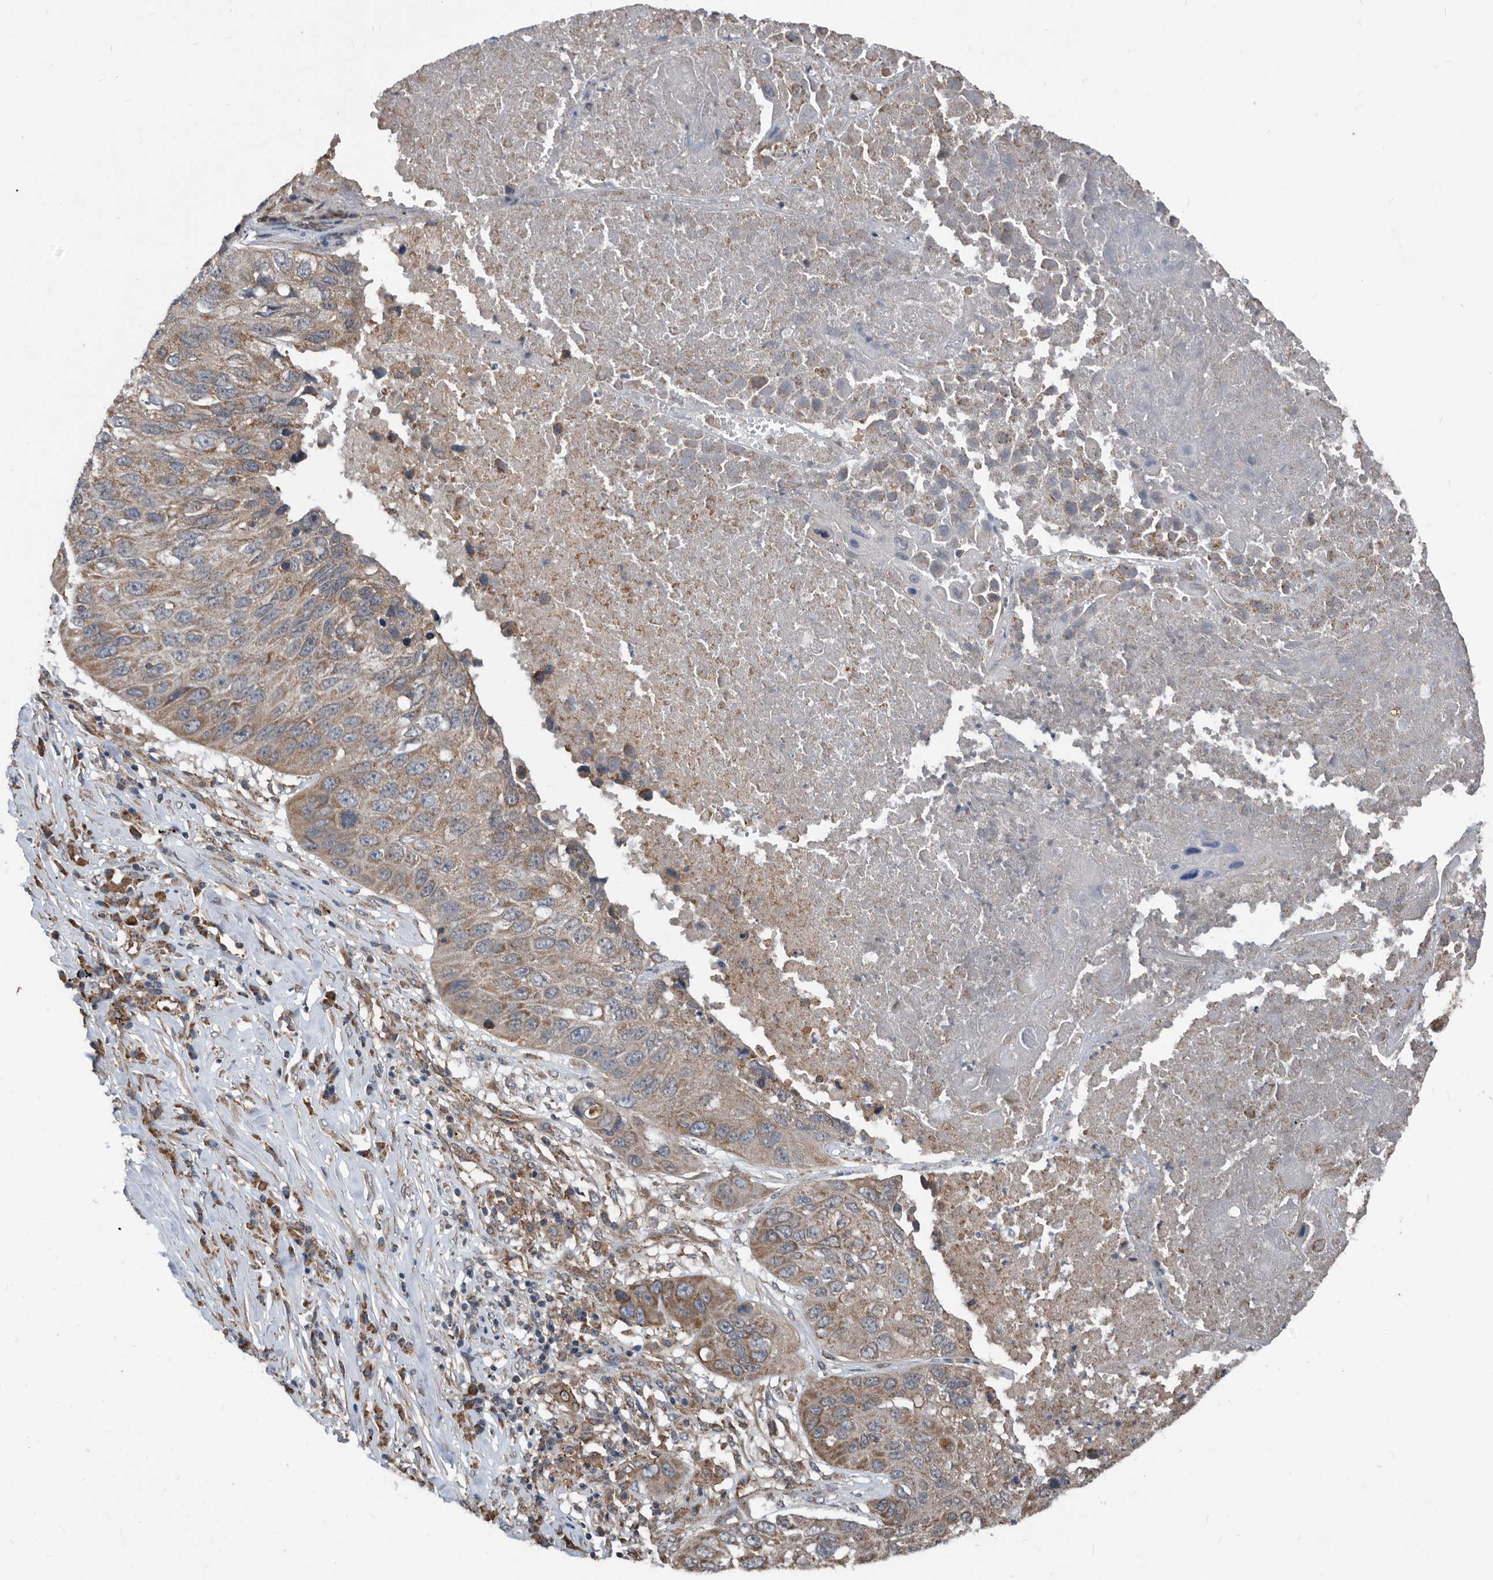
{"staining": {"intensity": "moderate", "quantity": ">75%", "location": "cytoplasmic/membranous"}, "tissue": "lung cancer", "cell_type": "Tumor cells", "image_type": "cancer", "snomed": [{"axis": "morphology", "description": "Squamous cell carcinoma, NOS"}, {"axis": "topography", "description": "Lung"}], "caption": "Lung cancer stained with DAB (3,3'-diaminobenzidine) IHC demonstrates medium levels of moderate cytoplasmic/membranous staining in approximately >75% of tumor cells.", "gene": "AFAP1", "patient": {"sex": "male", "age": 61}}